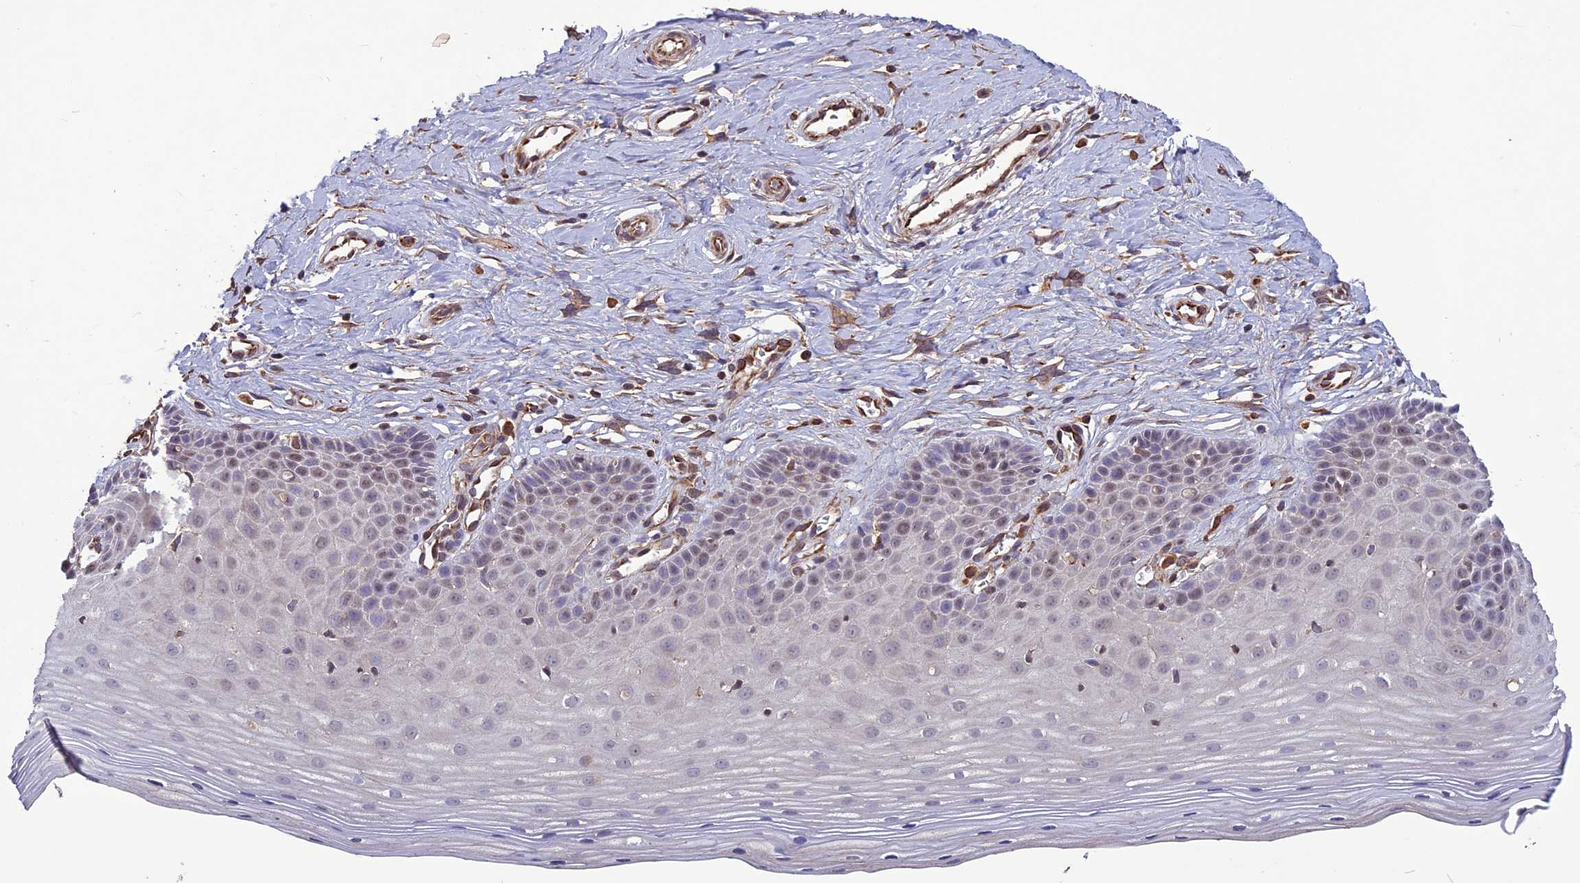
{"staining": {"intensity": "negative", "quantity": "none", "location": "none"}, "tissue": "cervix", "cell_type": "Glandular cells", "image_type": "normal", "snomed": [{"axis": "morphology", "description": "Normal tissue, NOS"}, {"axis": "topography", "description": "Cervix"}], "caption": "Micrograph shows no significant protein staining in glandular cells of benign cervix. (Brightfield microscopy of DAB IHC at high magnification).", "gene": "C3orf70", "patient": {"sex": "female", "age": 36}}